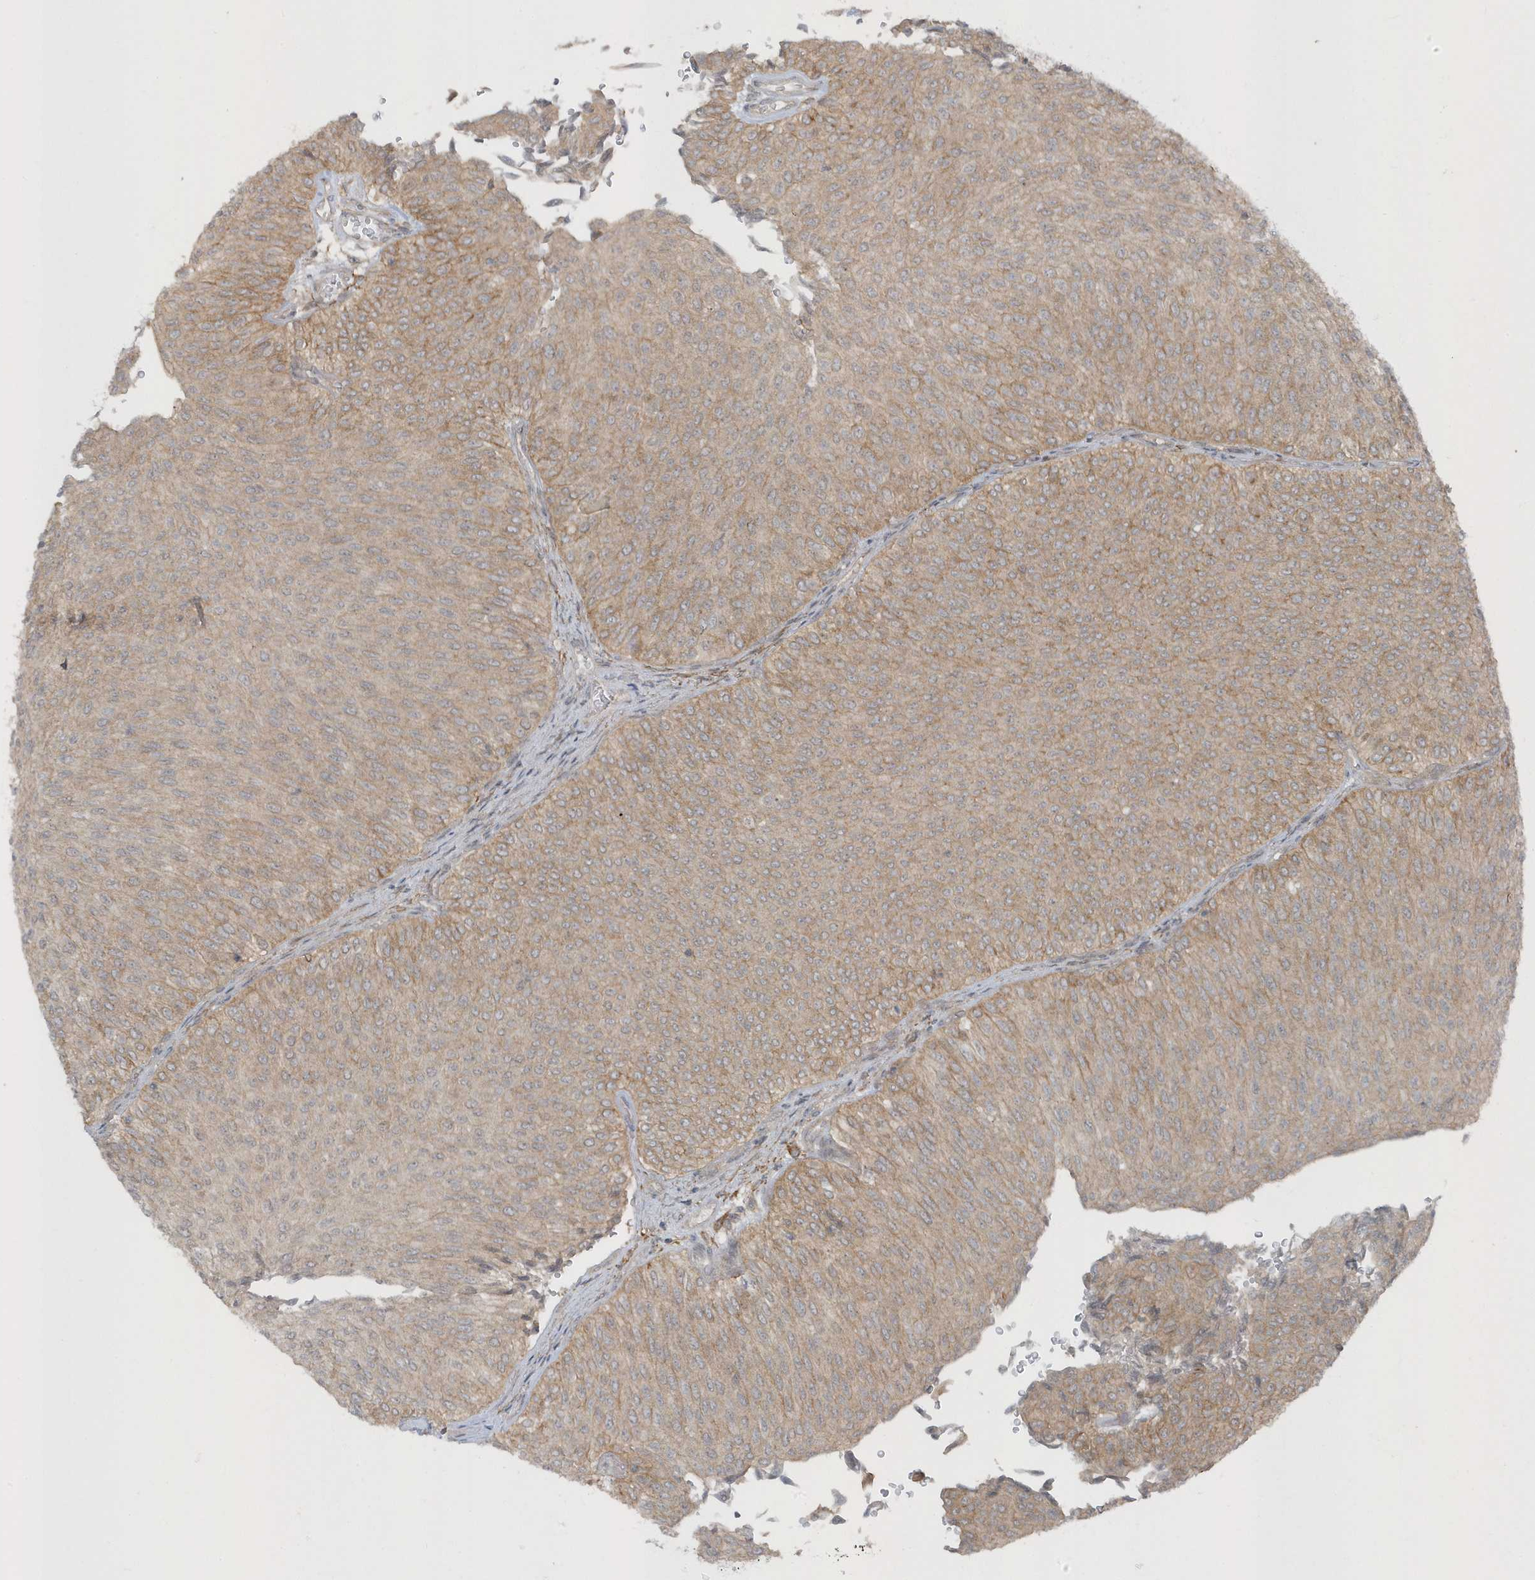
{"staining": {"intensity": "moderate", "quantity": ">75%", "location": "cytoplasmic/membranous"}, "tissue": "urothelial cancer", "cell_type": "Tumor cells", "image_type": "cancer", "snomed": [{"axis": "morphology", "description": "Urothelial carcinoma, Low grade"}, {"axis": "topography", "description": "Urinary bladder"}], "caption": "Urothelial cancer was stained to show a protein in brown. There is medium levels of moderate cytoplasmic/membranous positivity in approximately >75% of tumor cells.", "gene": "PARD3B", "patient": {"sex": "male", "age": 78}}